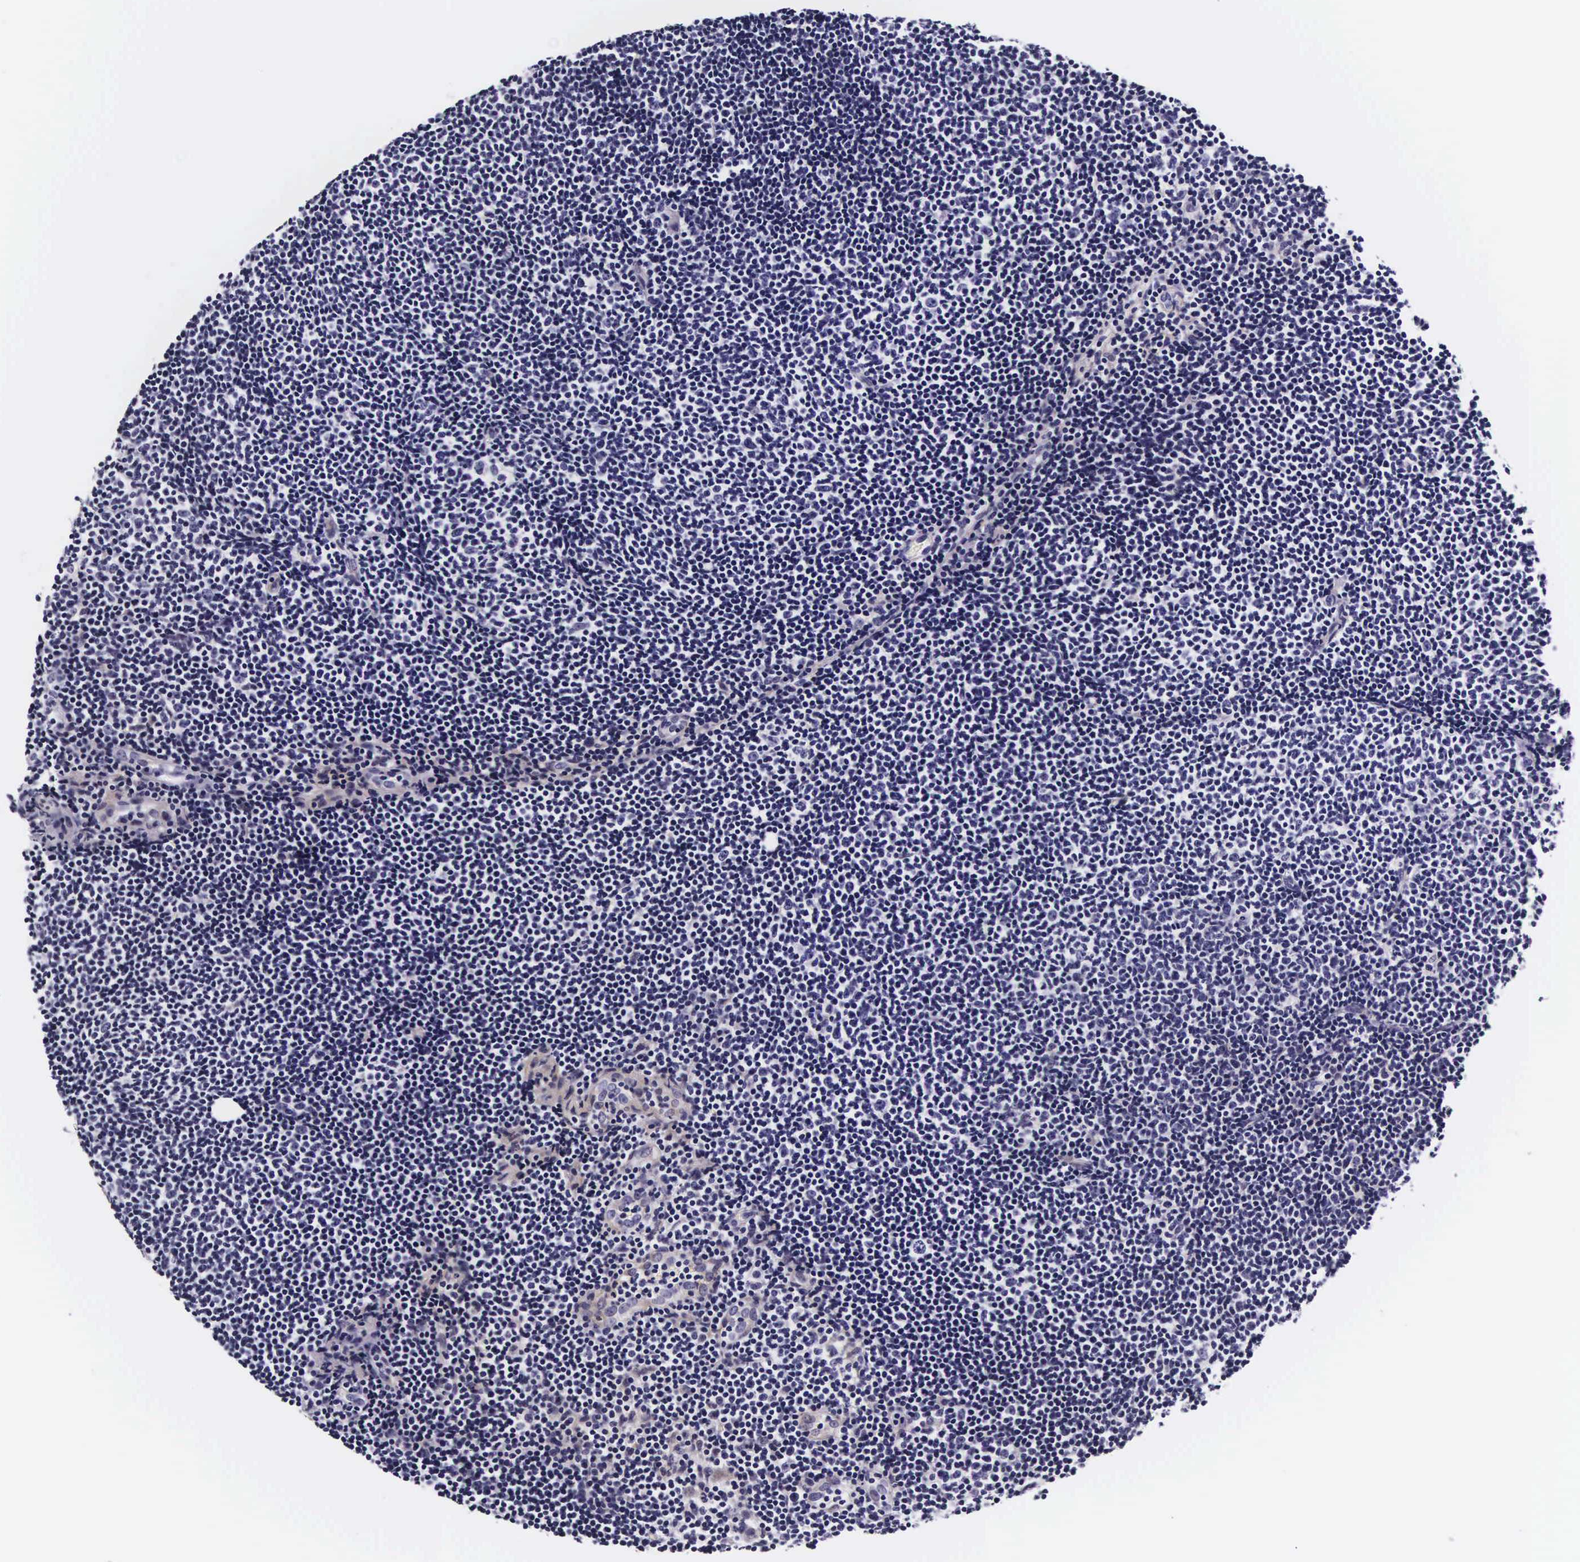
{"staining": {"intensity": "negative", "quantity": "none", "location": "none"}, "tissue": "lymphoma", "cell_type": "Tumor cells", "image_type": "cancer", "snomed": [{"axis": "morphology", "description": "Malignant lymphoma, non-Hodgkin's type, Low grade"}, {"axis": "topography", "description": "Lymph node"}], "caption": "Tumor cells show no significant staining in lymphoma.", "gene": "UPRT", "patient": {"sex": "male", "age": 49}}